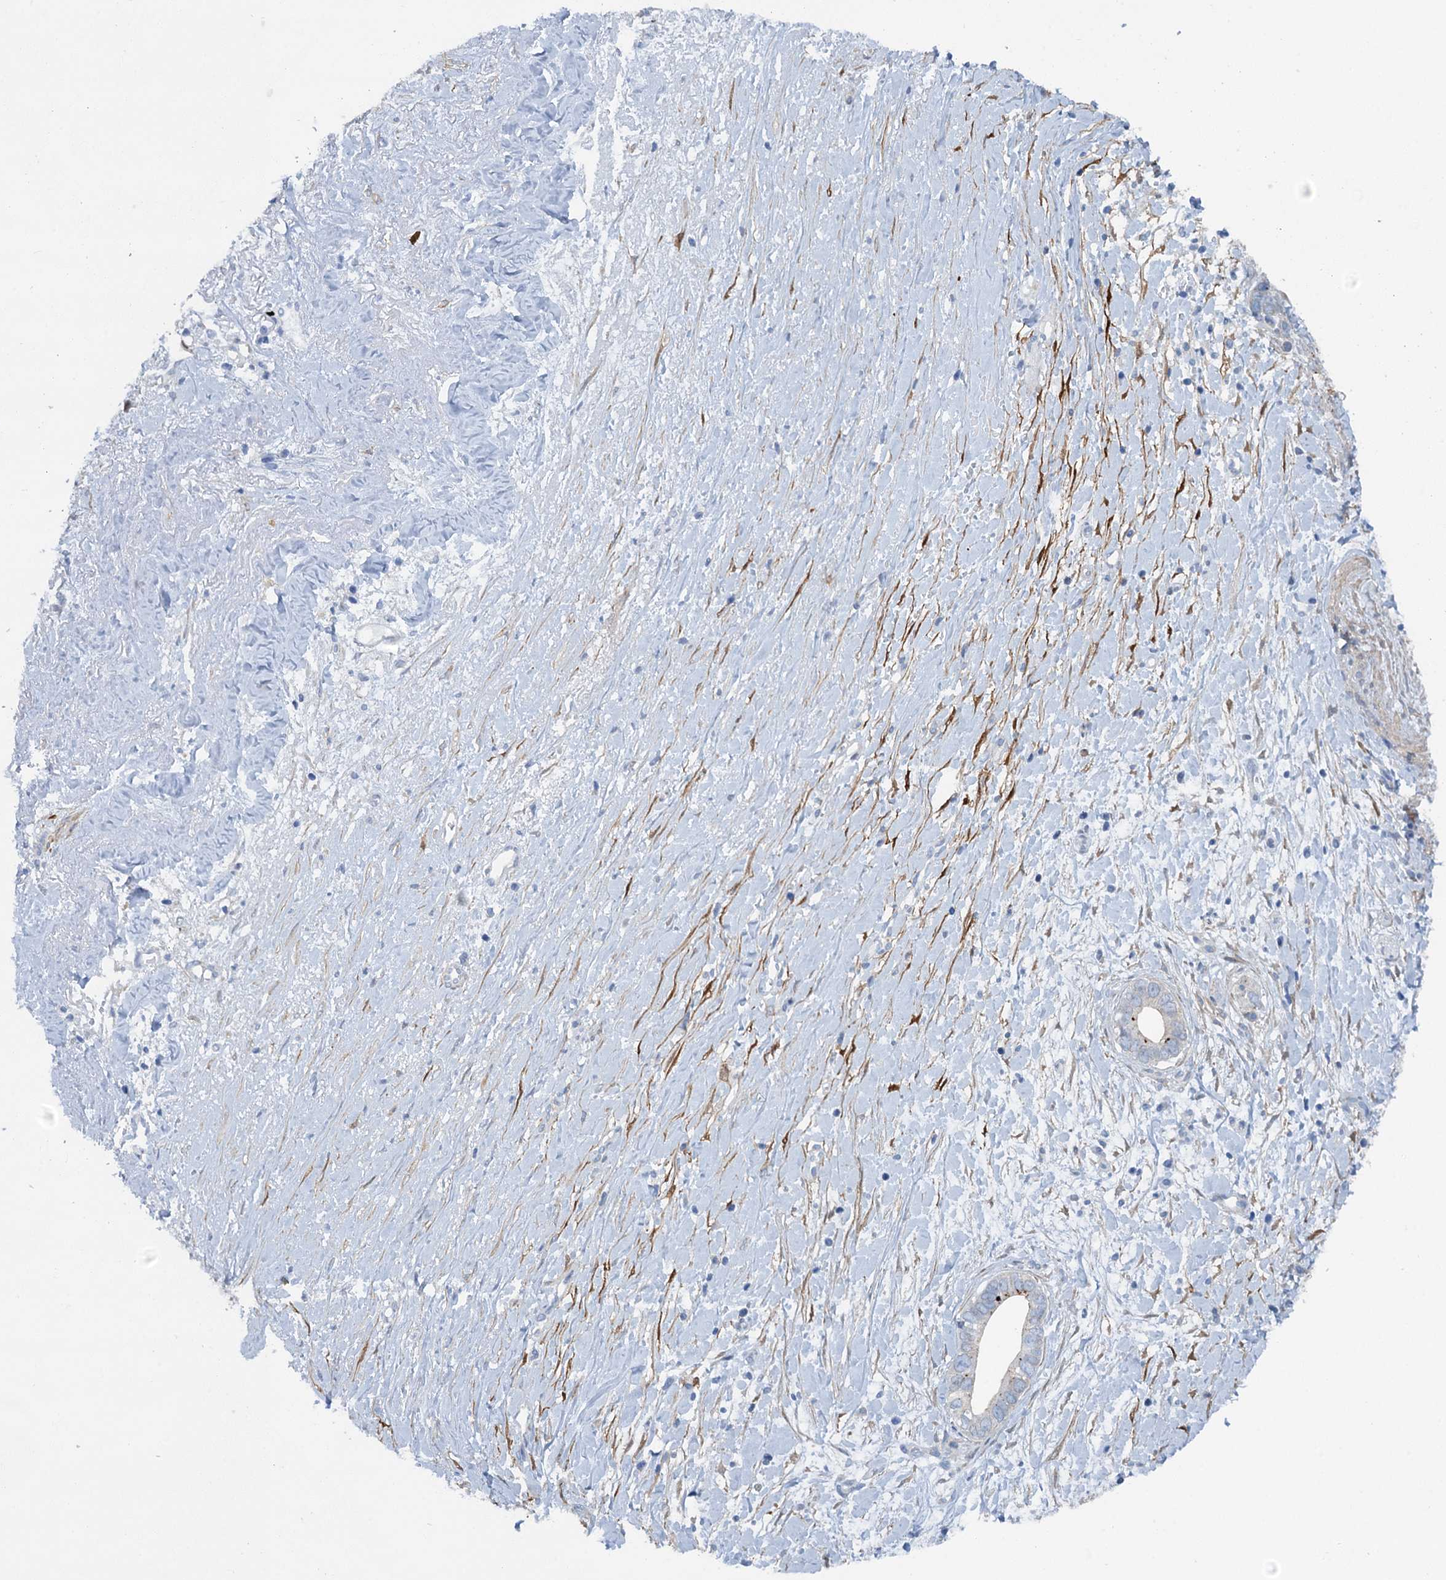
{"staining": {"intensity": "negative", "quantity": "none", "location": "none"}, "tissue": "liver cancer", "cell_type": "Tumor cells", "image_type": "cancer", "snomed": [{"axis": "morphology", "description": "Cholangiocarcinoma"}, {"axis": "topography", "description": "Liver"}], "caption": "Immunohistochemistry of liver cancer (cholangiocarcinoma) displays no positivity in tumor cells.", "gene": "POGLUT3", "patient": {"sex": "female", "age": 79}}